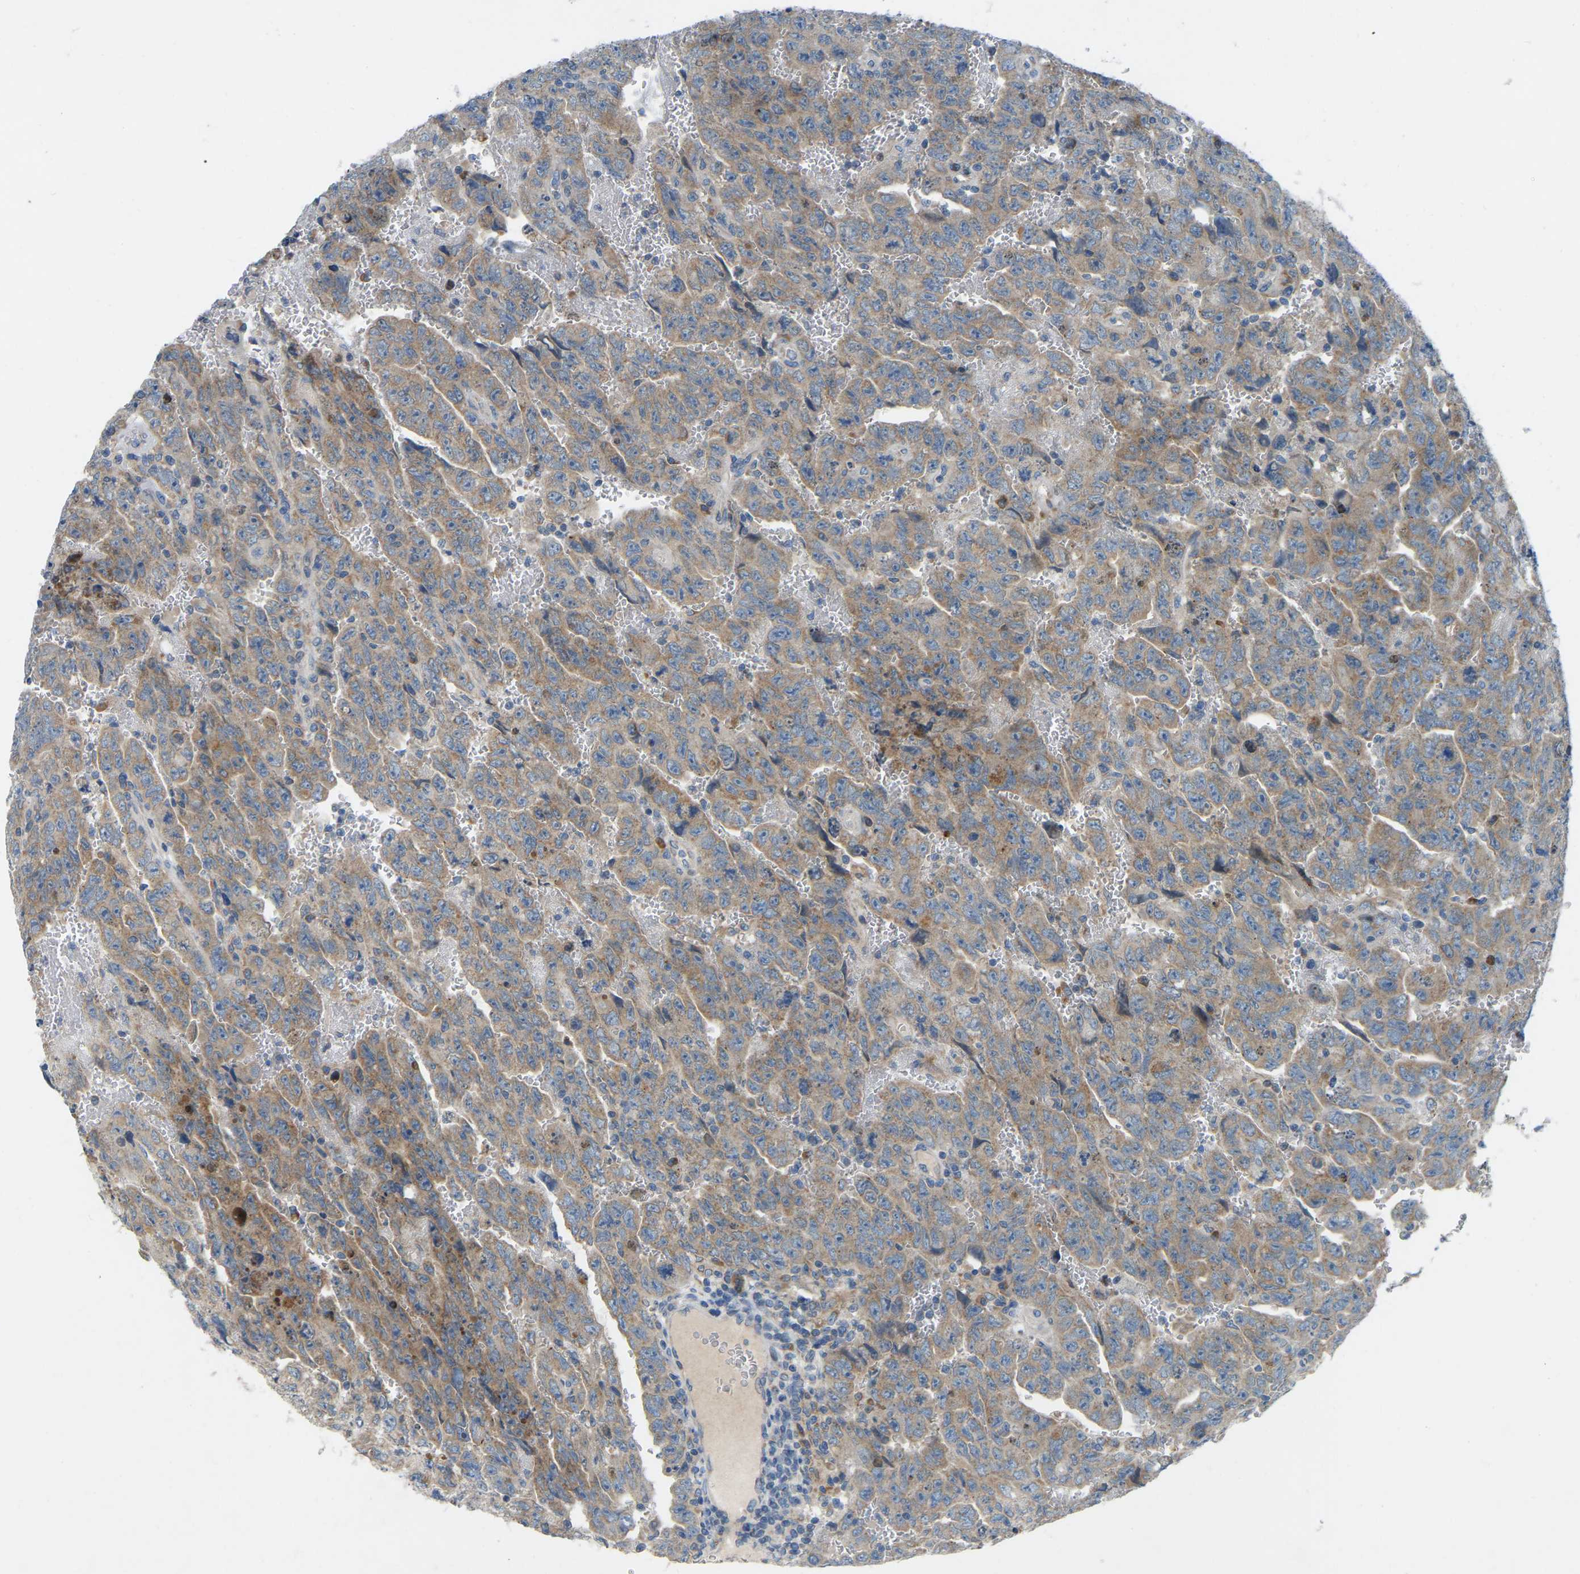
{"staining": {"intensity": "moderate", "quantity": ">75%", "location": "cytoplasmic/membranous"}, "tissue": "testis cancer", "cell_type": "Tumor cells", "image_type": "cancer", "snomed": [{"axis": "morphology", "description": "Carcinoma, Embryonal, NOS"}, {"axis": "topography", "description": "Testis"}], "caption": "Testis cancer stained for a protein demonstrates moderate cytoplasmic/membranous positivity in tumor cells.", "gene": "PARL", "patient": {"sex": "male", "age": 28}}